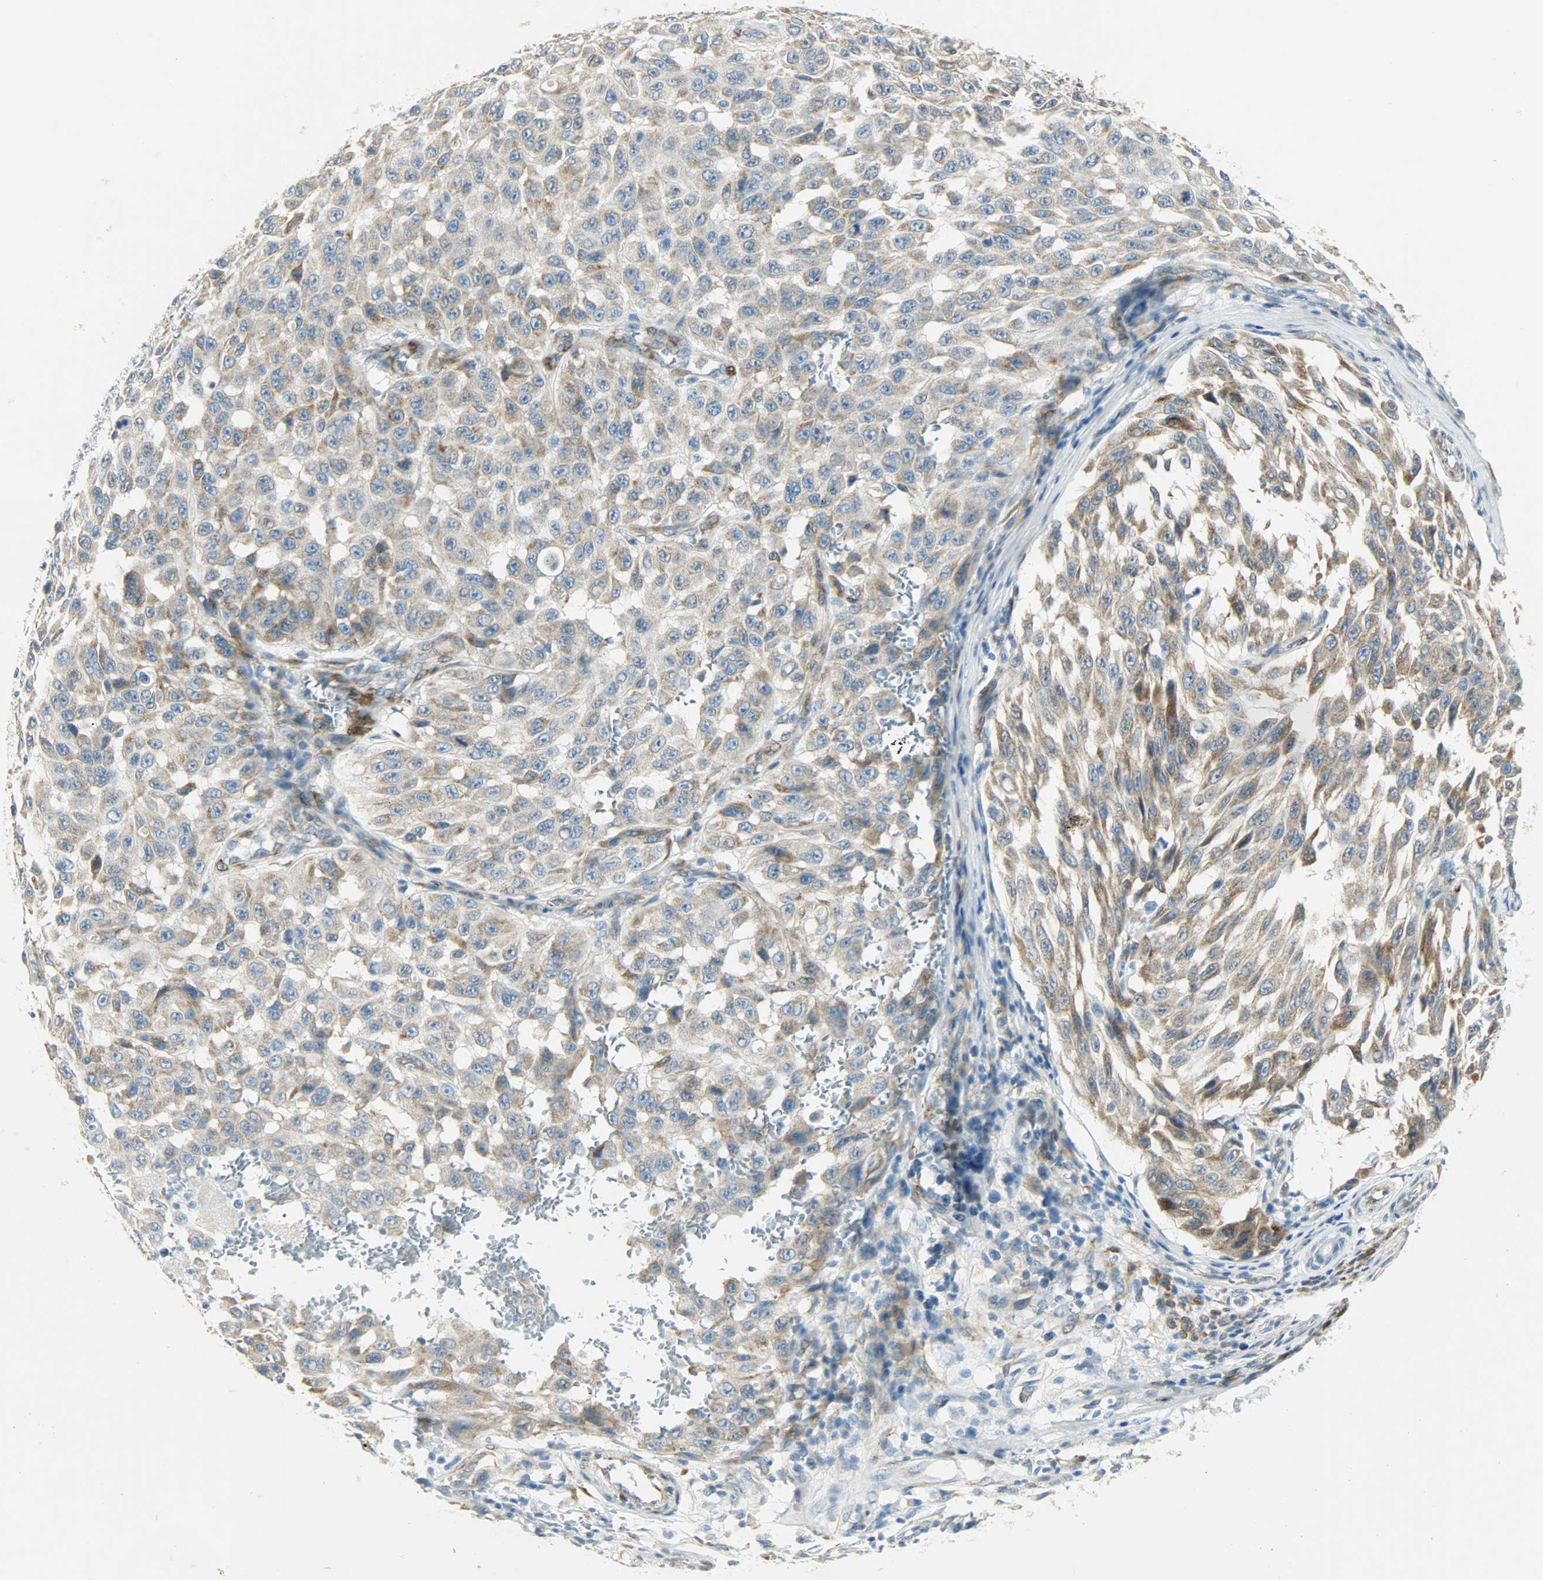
{"staining": {"intensity": "moderate", "quantity": ">75%", "location": "cytoplasmic/membranous"}, "tissue": "melanoma", "cell_type": "Tumor cells", "image_type": "cancer", "snomed": [{"axis": "morphology", "description": "Malignant melanoma, NOS"}, {"axis": "topography", "description": "Skin"}], "caption": "The image displays immunohistochemical staining of malignant melanoma. There is moderate cytoplasmic/membranous positivity is present in about >75% of tumor cells.", "gene": "PKD2", "patient": {"sex": "male", "age": 30}}